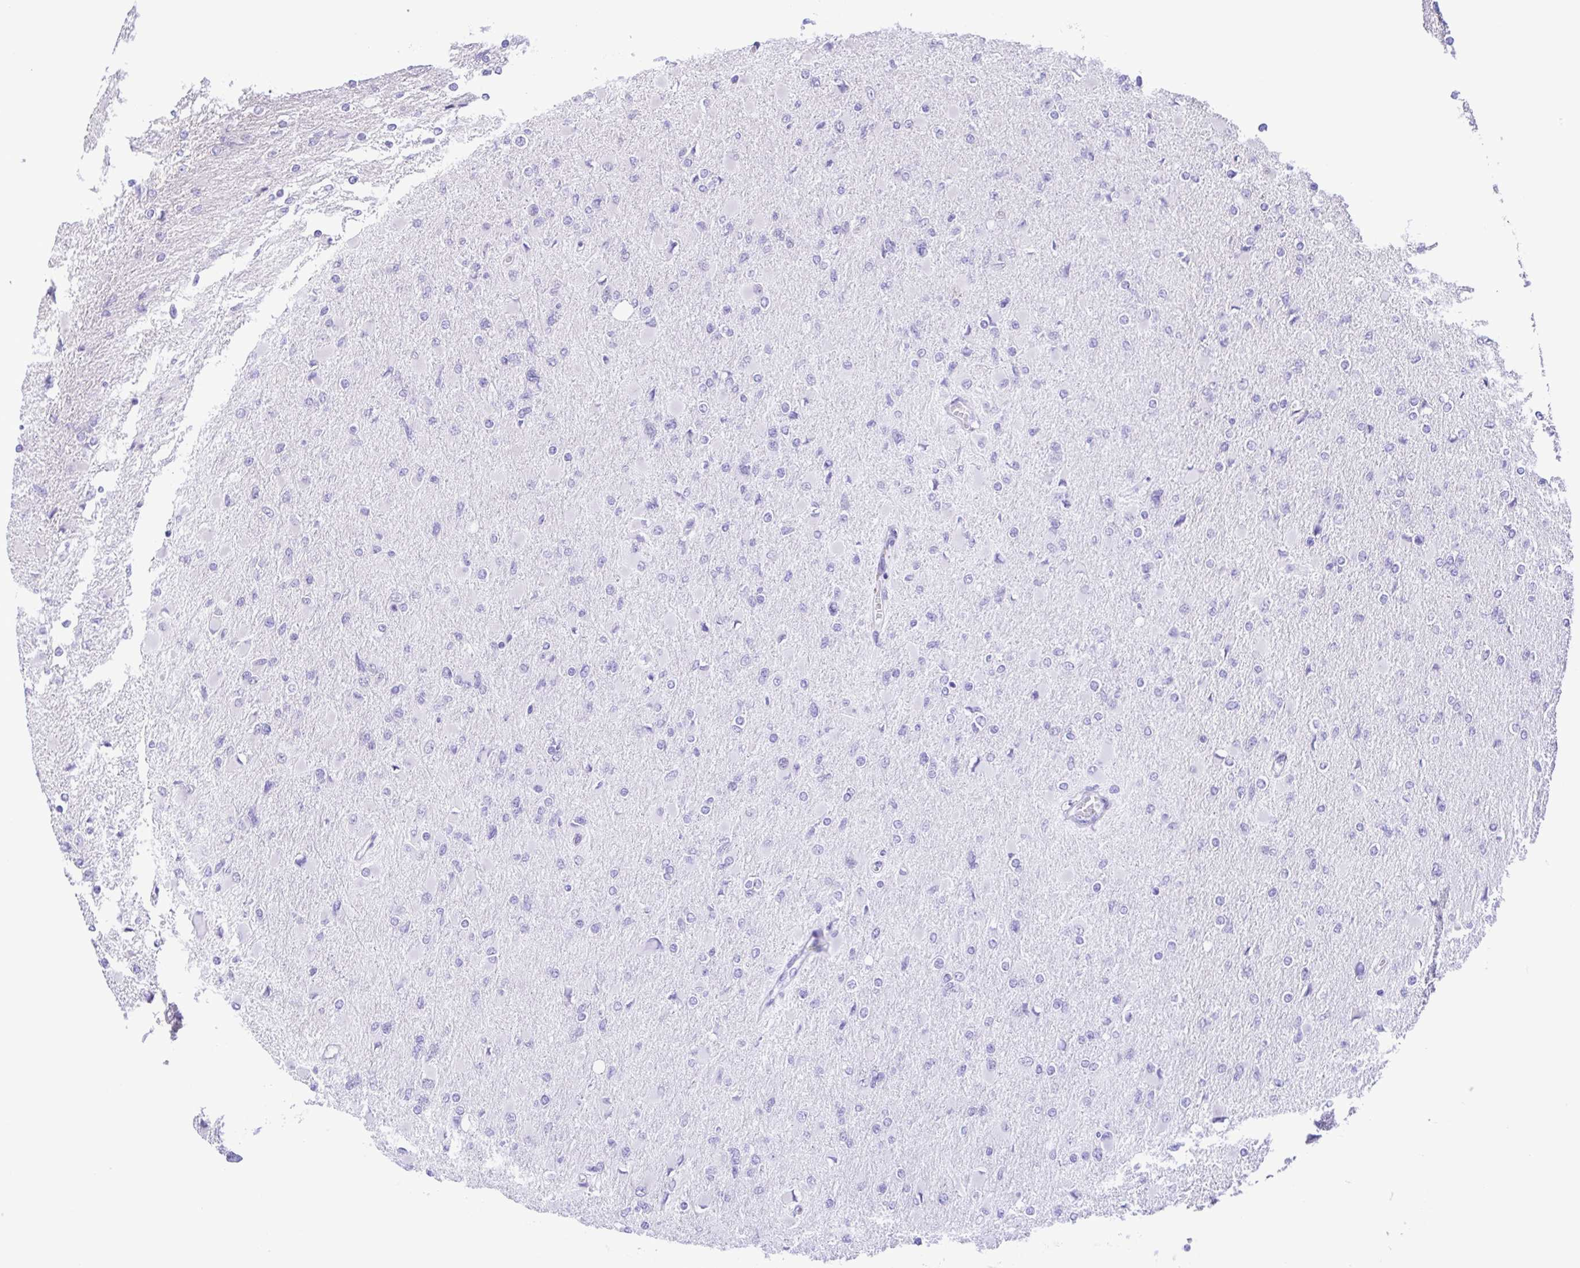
{"staining": {"intensity": "negative", "quantity": "none", "location": "none"}, "tissue": "glioma", "cell_type": "Tumor cells", "image_type": "cancer", "snomed": [{"axis": "morphology", "description": "Glioma, malignant, High grade"}, {"axis": "topography", "description": "Cerebral cortex"}], "caption": "DAB (3,3'-diaminobenzidine) immunohistochemical staining of human malignant glioma (high-grade) exhibits no significant staining in tumor cells.", "gene": "TGM3", "patient": {"sex": "female", "age": 36}}